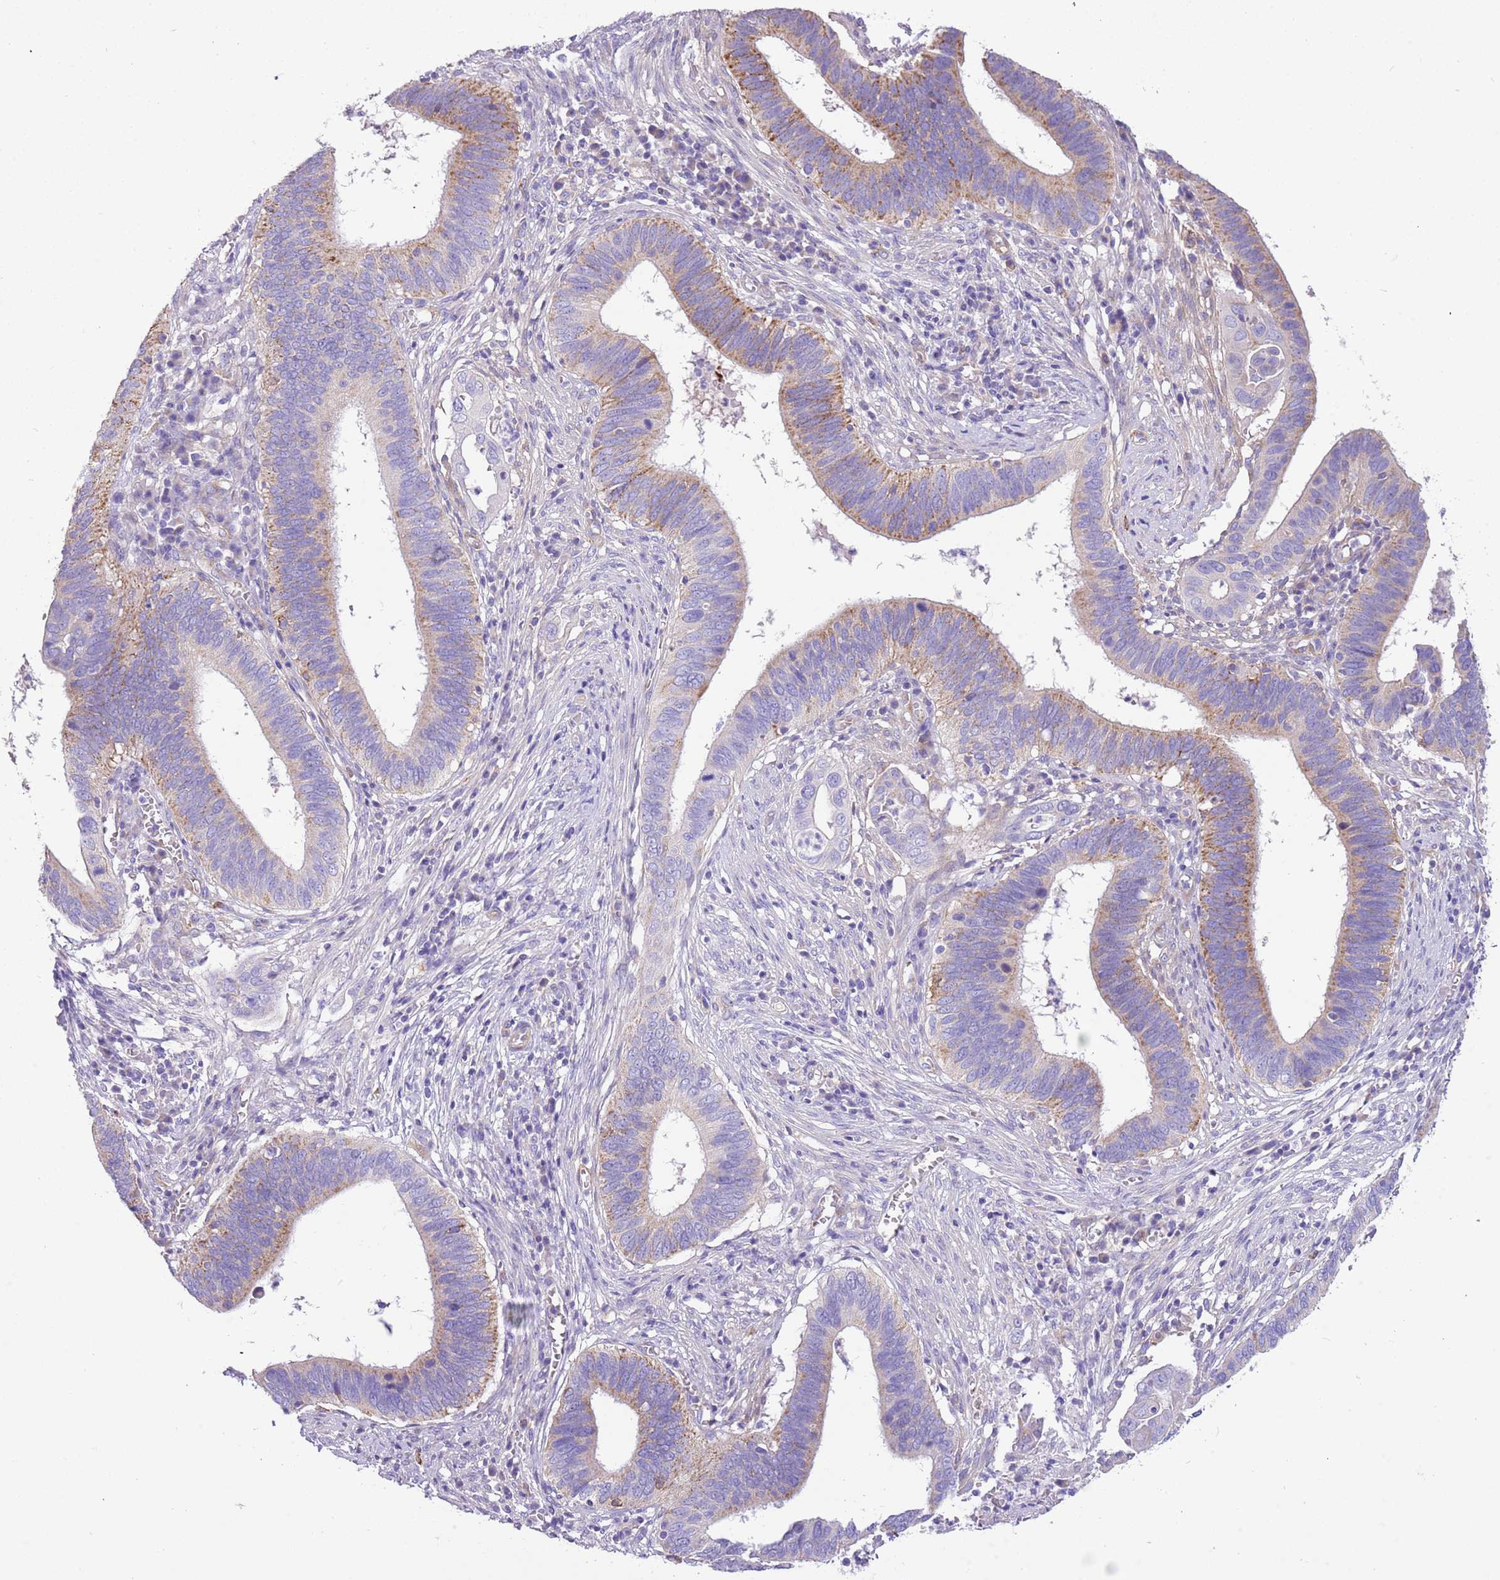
{"staining": {"intensity": "moderate", "quantity": "<25%", "location": "cytoplasmic/membranous"}, "tissue": "cervical cancer", "cell_type": "Tumor cells", "image_type": "cancer", "snomed": [{"axis": "morphology", "description": "Adenocarcinoma, NOS"}, {"axis": "topography", "description": "Cervix"}], "caption": "Brown immunohistochemical staining in human adenocarcinoma (cervical) shows moderate cytoplasmic/membranous positivity in about <25% of tumor cells. (DAB IHC, brown staining for protein, blue staining for nuclei).", "gene": "SERINC3", "patient": {"sex": "female", "age": 42}}